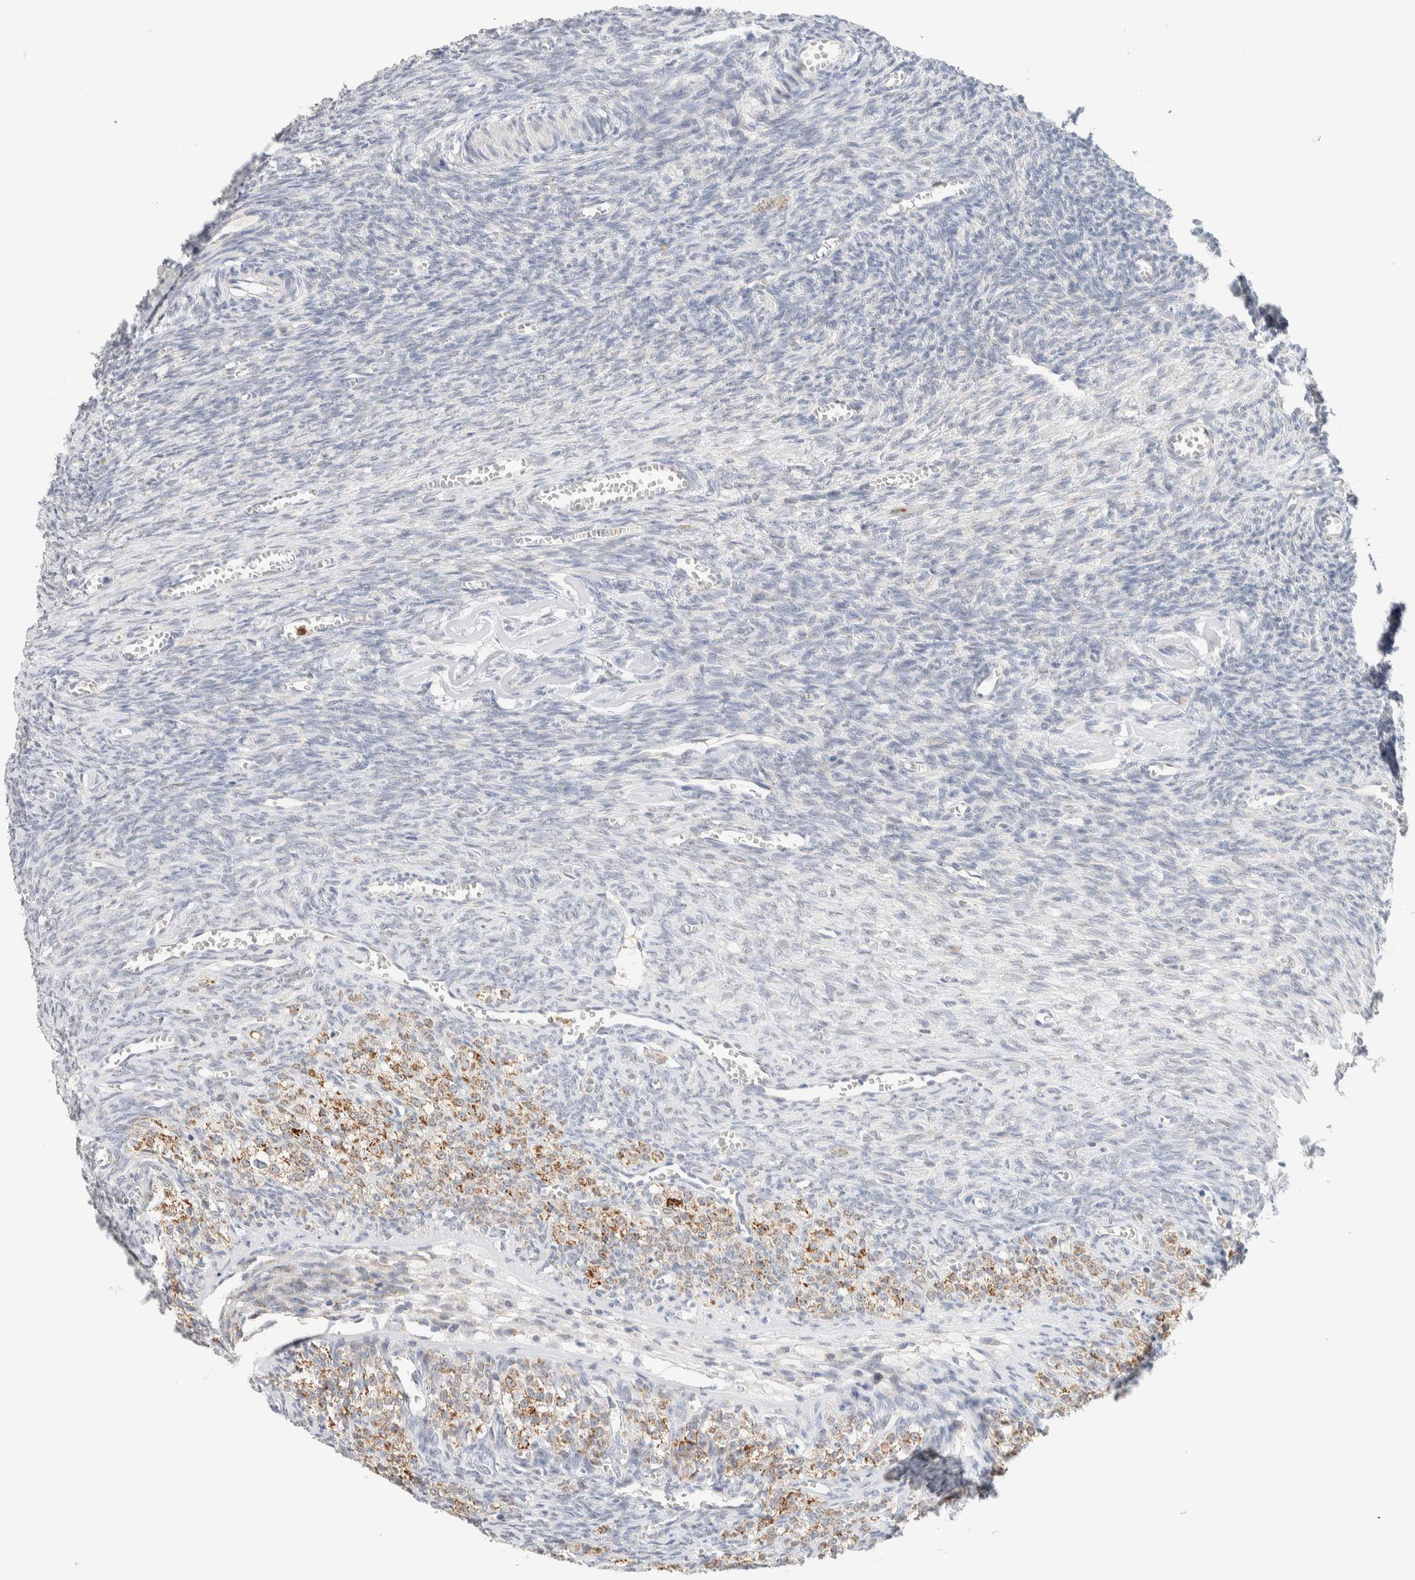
{"staining": {"intensity": "negative", "quantity": "none", "location": "none"}, "tissue": "ovary", "cell_type": "Ovarian stroma cells", "image_type": "normal", "snomed": [{"axis": "morphology", "description": "Normal tissue, NOS"}, {"axis": "topography", "description": "Ovary"}], "caption": "Protein analysis of benign ovary demonstrates no significant positivity in ovarian stroma cells. (DAB (3,3'-diaminobenzidine) immunohistochemistry (IHC), high magnification).", "gene": "HDHD3", "patient": {"sex": "female", "age": 27}}